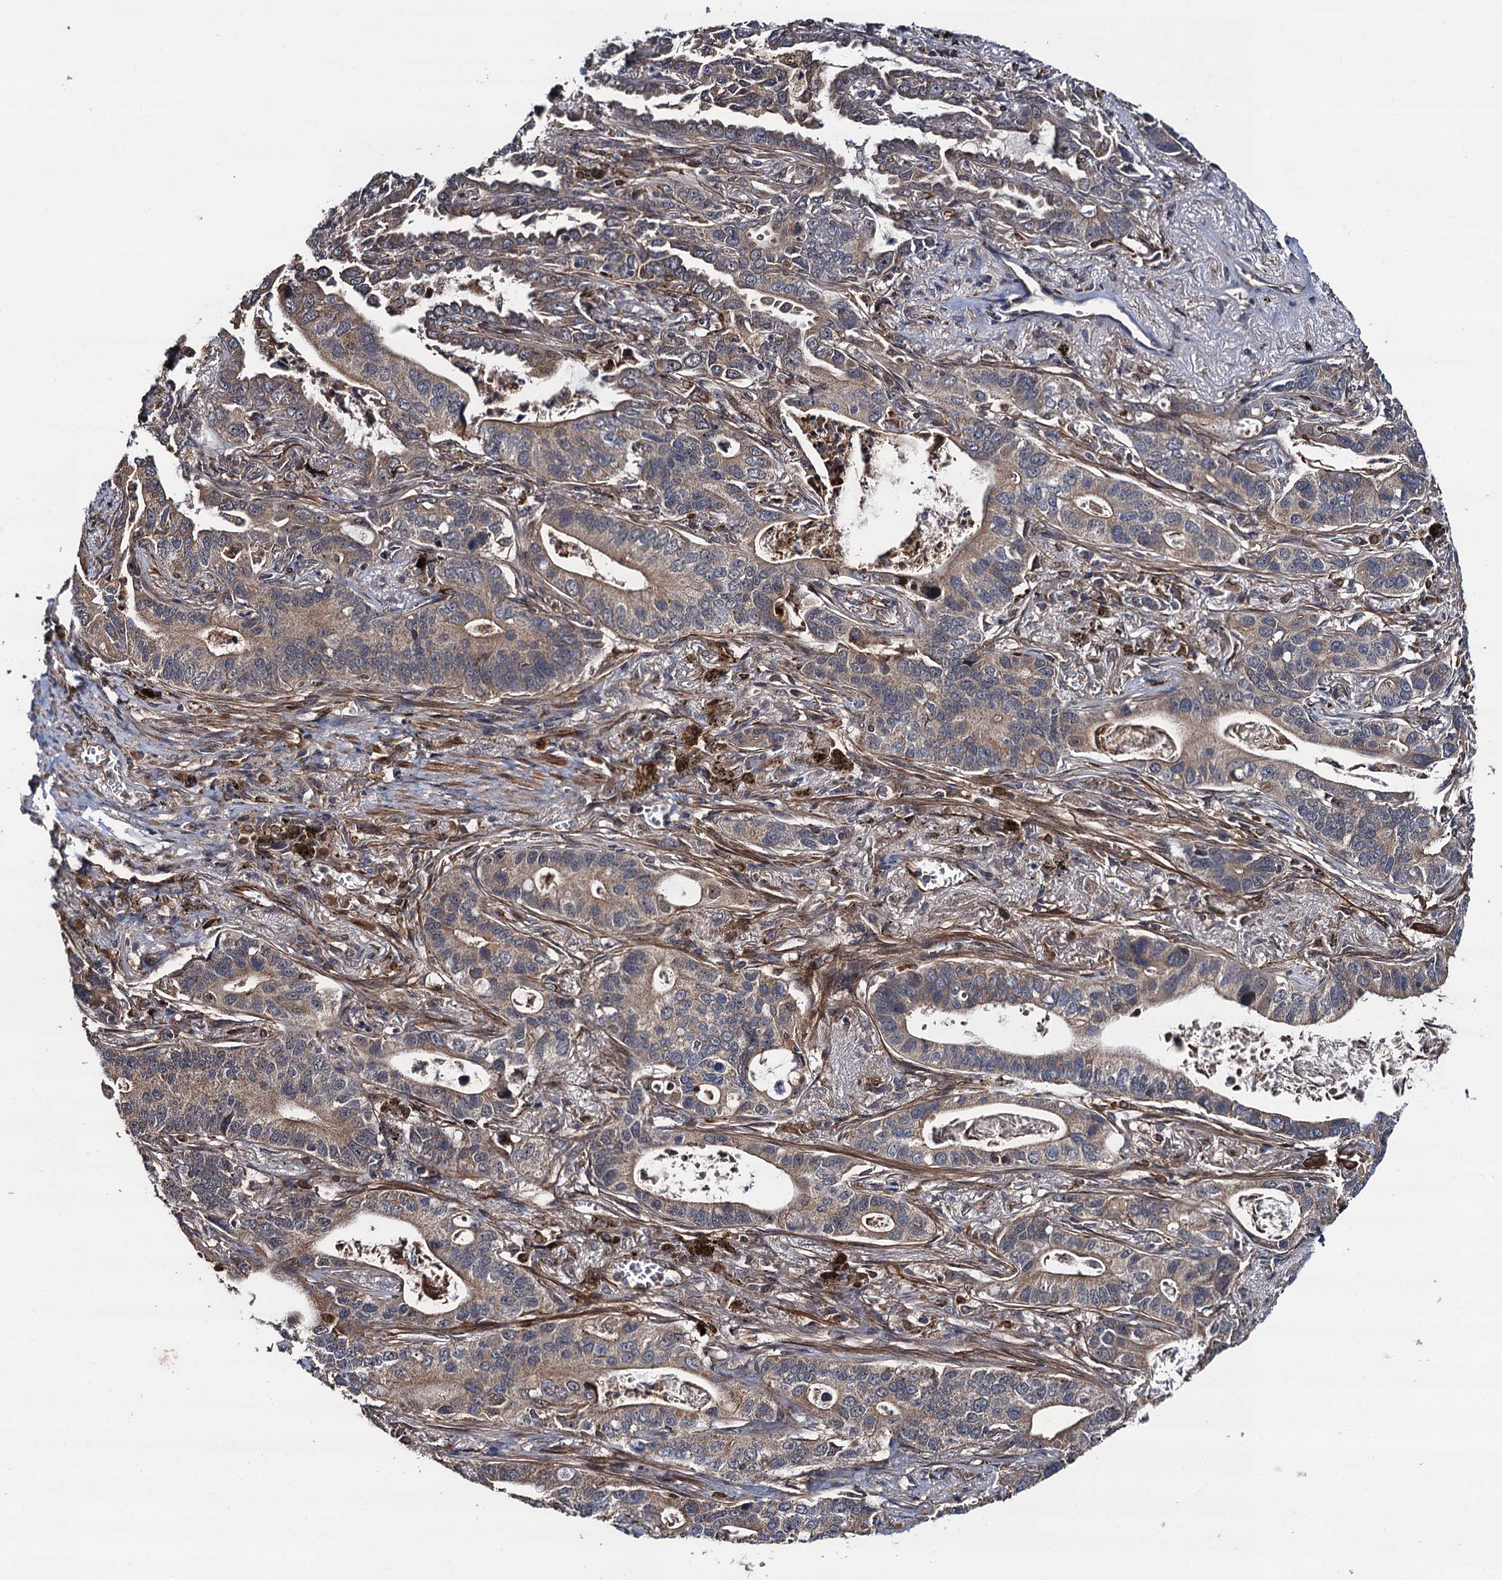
{"staining": {"intensity": "weak", "quantity": ">75%", "location": "cytoplasmic/membranous"}, "tissue": "lung cancer", "cell_type": "Tumor cells", "image_type": "cancer", "snomed": [{"axis": "morphology", "description": "Adenocarcinoma, NOS"}, {"axis": "topography", "description": "Lung"}], "caption": "Adenocarcinoma (lung) stained with immunohistochemistry exhibits weak cytoplasmic/membranous expression in about >75% of tumor cells.", "gene": "FSIP1", "patient": {"sex": "male", "age": 67}}